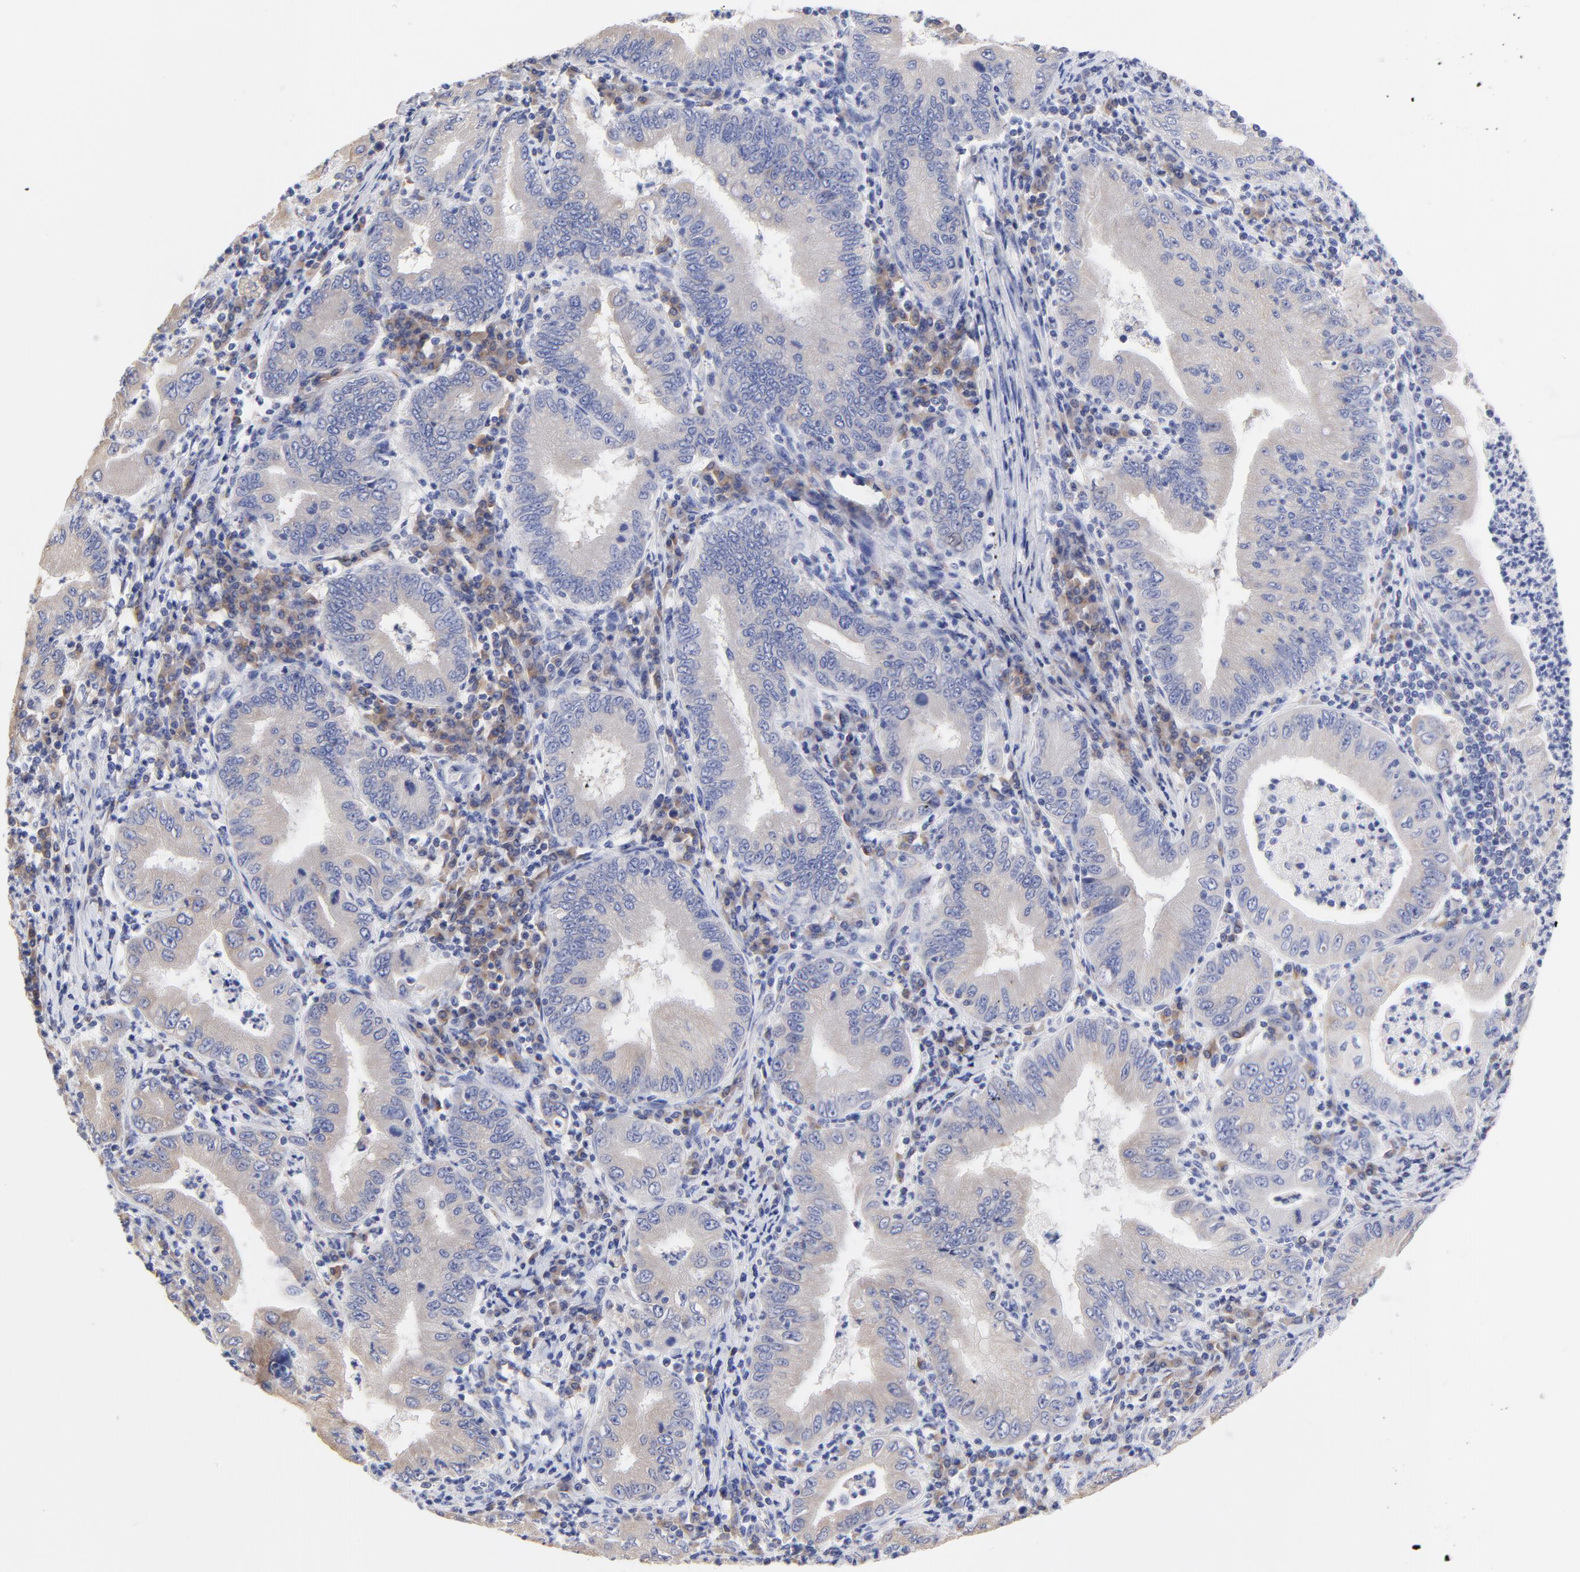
{"staining": {"intensity": "weak", "quantity": "<25%", "location": "cytoplasmic/membranous"}, "tissue": "stomach cancer", "cell_type": "Tumor cells", "image_type": "cancer", "snomed": [{"axis": "morphology", "description": "Normal tissue, NOS"}, {"axis": "morphology", "description": "Adenocarcinoma, NOS"}, {"axis": "topography", "description": "Esophagus"}, {"axis": "topography", "description": "Stomach, upper"}, {"axis": "topography", "description": "Peripheral nerve tissue"}], "caption": "High power microscopy micrograph of an immunohistochemistry photomicrograph of stomach cancer, revealing no significant positivity in tumor cells.", "gene": "LAX1", "patient": {"sex": "male", "age": 62}}